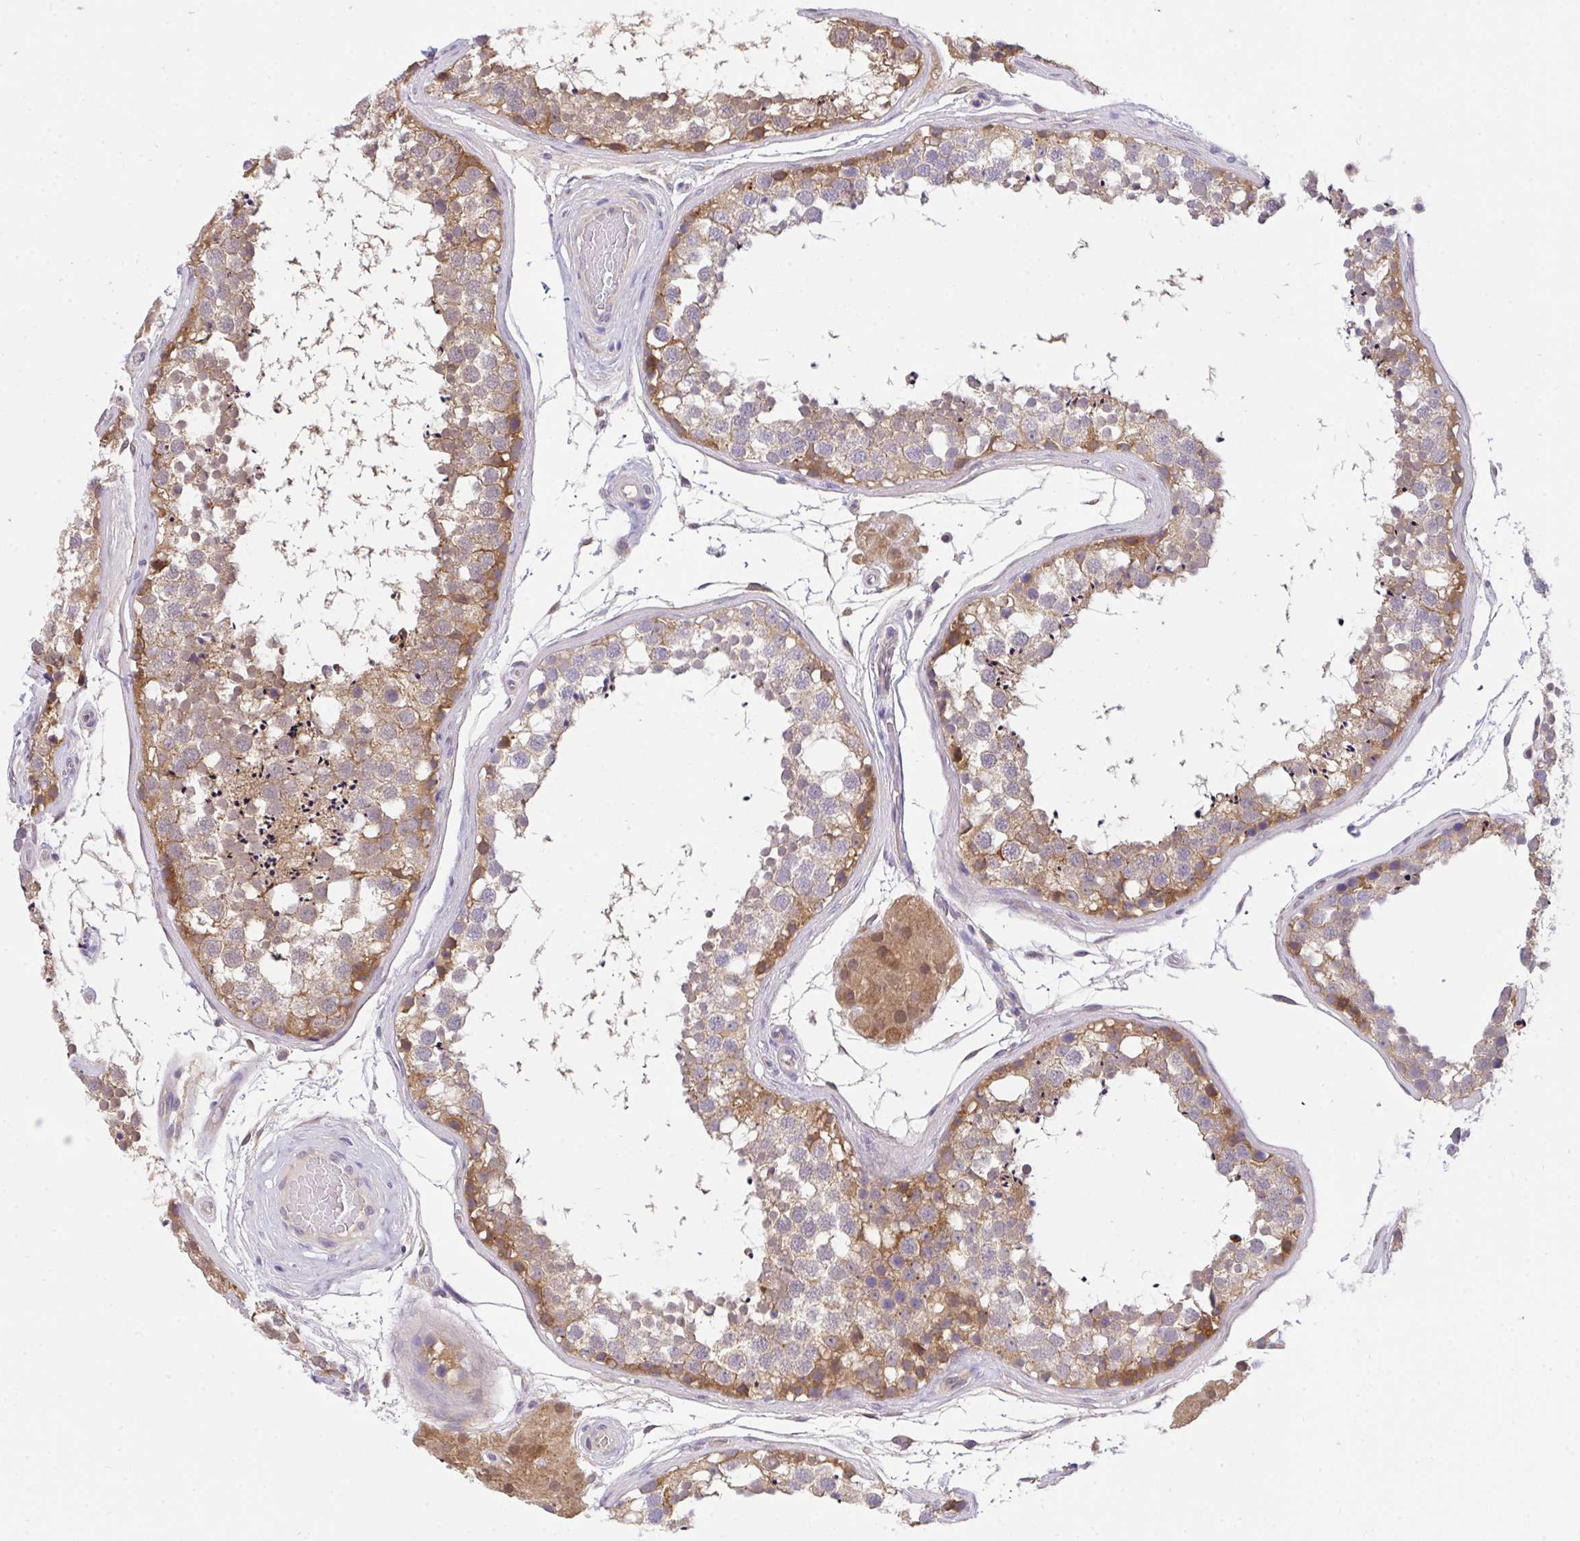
{"staining": {"intensity": "moderate", "quantity": ">75%", "location": "cytoplasmic/membranous"}, "tissue": "testis", "cell_type": "Cells in seminiferous ducts", "image_type": "normal", "snomed": [{"axis": "morphology", "description": "Normal tissue, NOS"}, {"axis": "morphology", "description": "Seminoma, NOS"}, {"axis": "topography", "description": "Testis"}], "caption": "Brown immunohistochemical staining in normal human testis displays moderate cytoplasmic/membranous expression in about >75% of cells in seminiferous ducts. (DAB (3,3'-diaminobenzidine) IHC with brightfield microscopy, high magnification).", "gene": "C19orf54", "patient": {"sex": "male", "age": 65}}